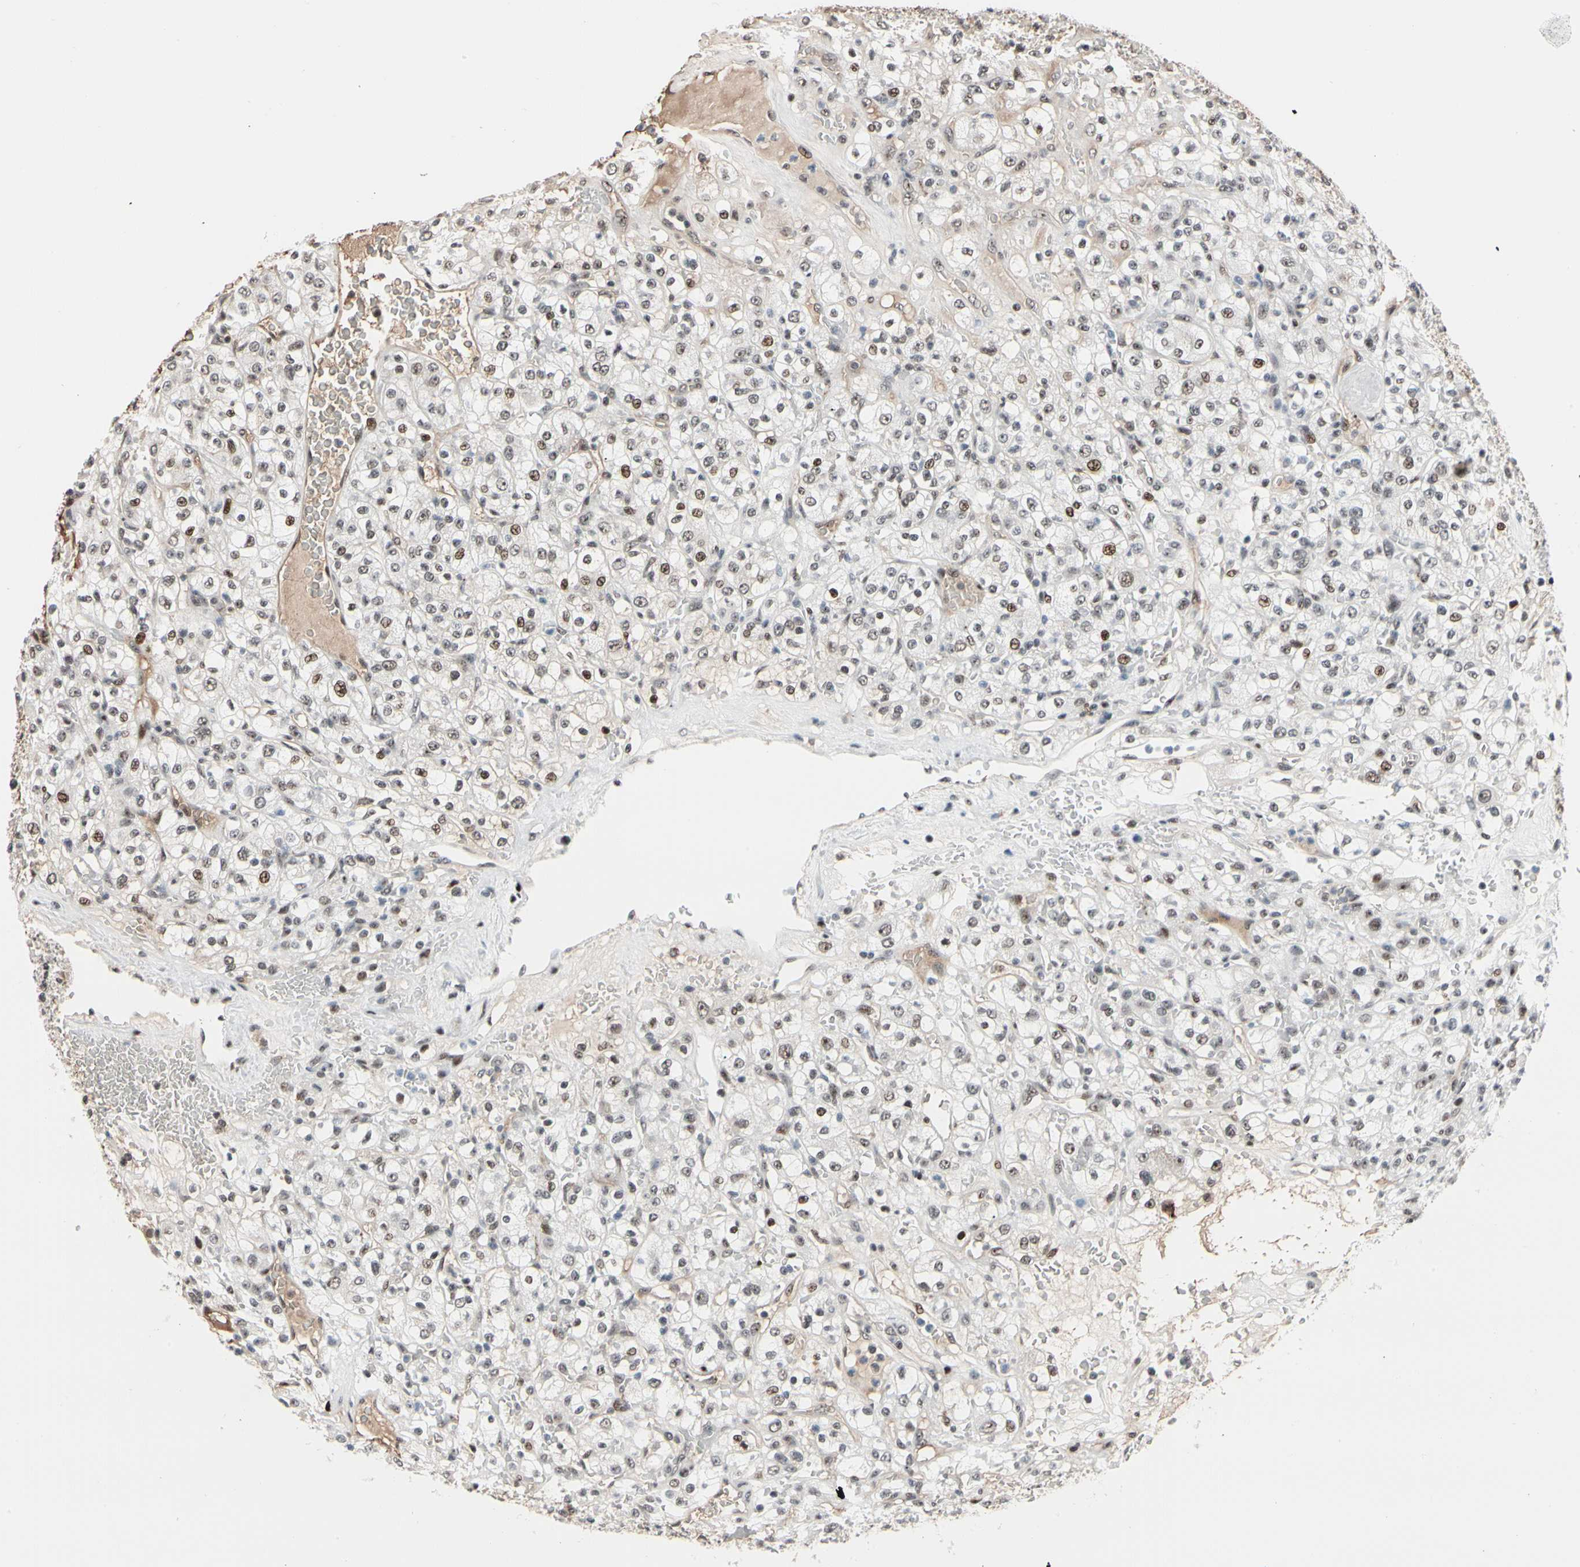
{"staining": {"intensity": "moderate", "quantity": "25%-75%", "location": "nuclear"}, "tissue": "renal cancer", "cell_type": "Tumor cells", "image_type": "cancer", "snomed": [{"axis": "morphology", "description": "Normal tissue, NOS"}, {"axis": "morphology", "description": "Adenocarcinoma, NOS"}, {"axis": "topography", "description": "Kidney"}], "caption": "Renal cancer tissue shows moderate nuclear positivity in about 25%-75% of tumor cells, visualized by immunohistochemistry. The protein is shown in brown color, while the nuclei are stained blue.", "gene": "FOXO3", "patient": {"sex": "female", "age": 72}}